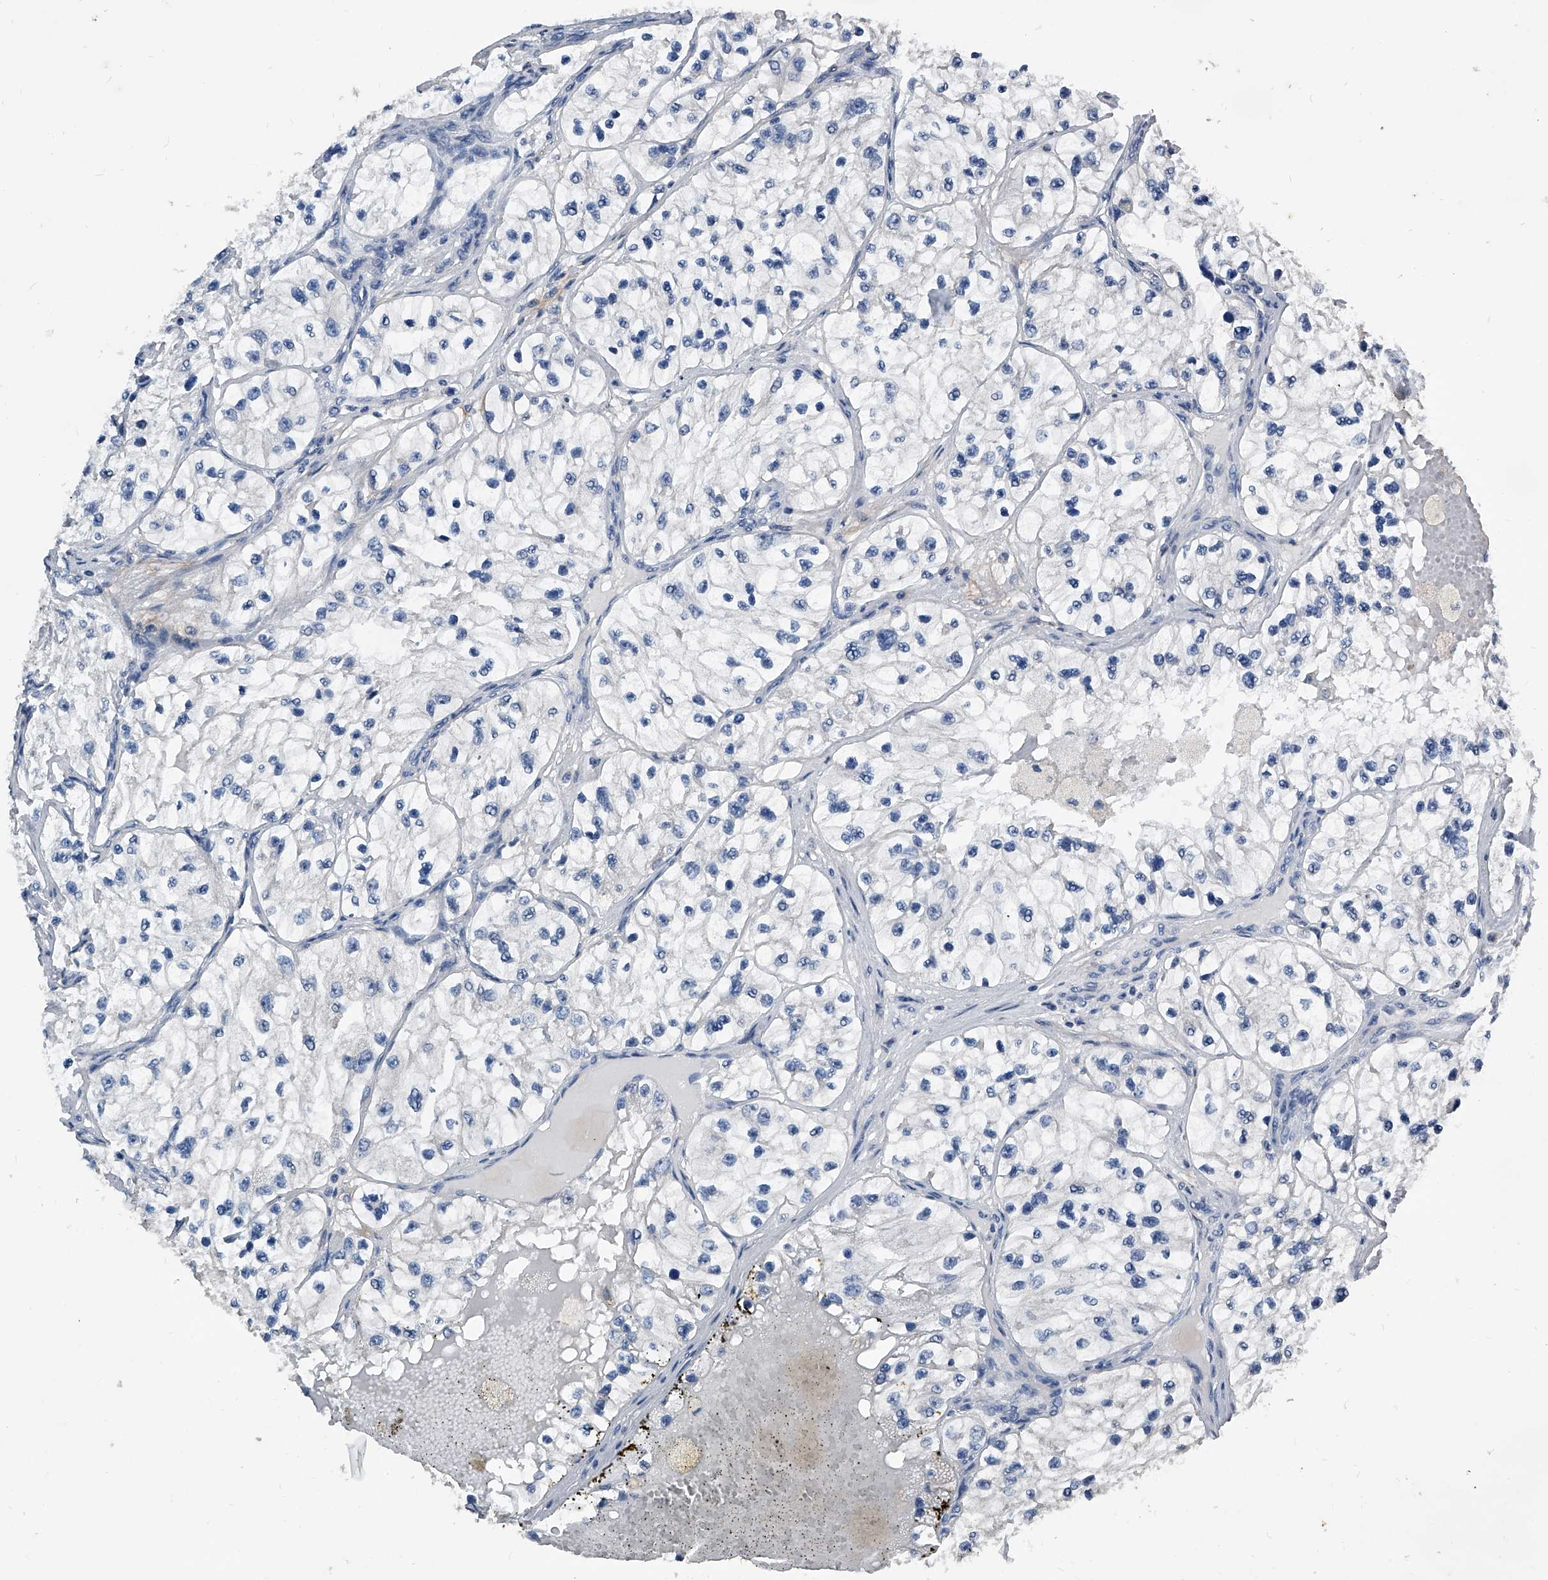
{"staining": {"intensity": "negative", "quantity": "none", "location": "none"}, "tissue": "renal cancer", "cell_type": "Tumor cells", "image_type": "cancer", "snomed": [{"axis": "morphology", "description": "Adenocarcinoma, NOS"}, {"axis": "topography", "description": "Kidney"}], "caption": "This image is of renal adenocarcinoma stained with immunohistochemistry to label a protein in brown with the nuclei are counter-stained blue. There is no expression in tumor cells.", "gene": "PHACTR1", "patient": {"sex": "female", "age": 57}}